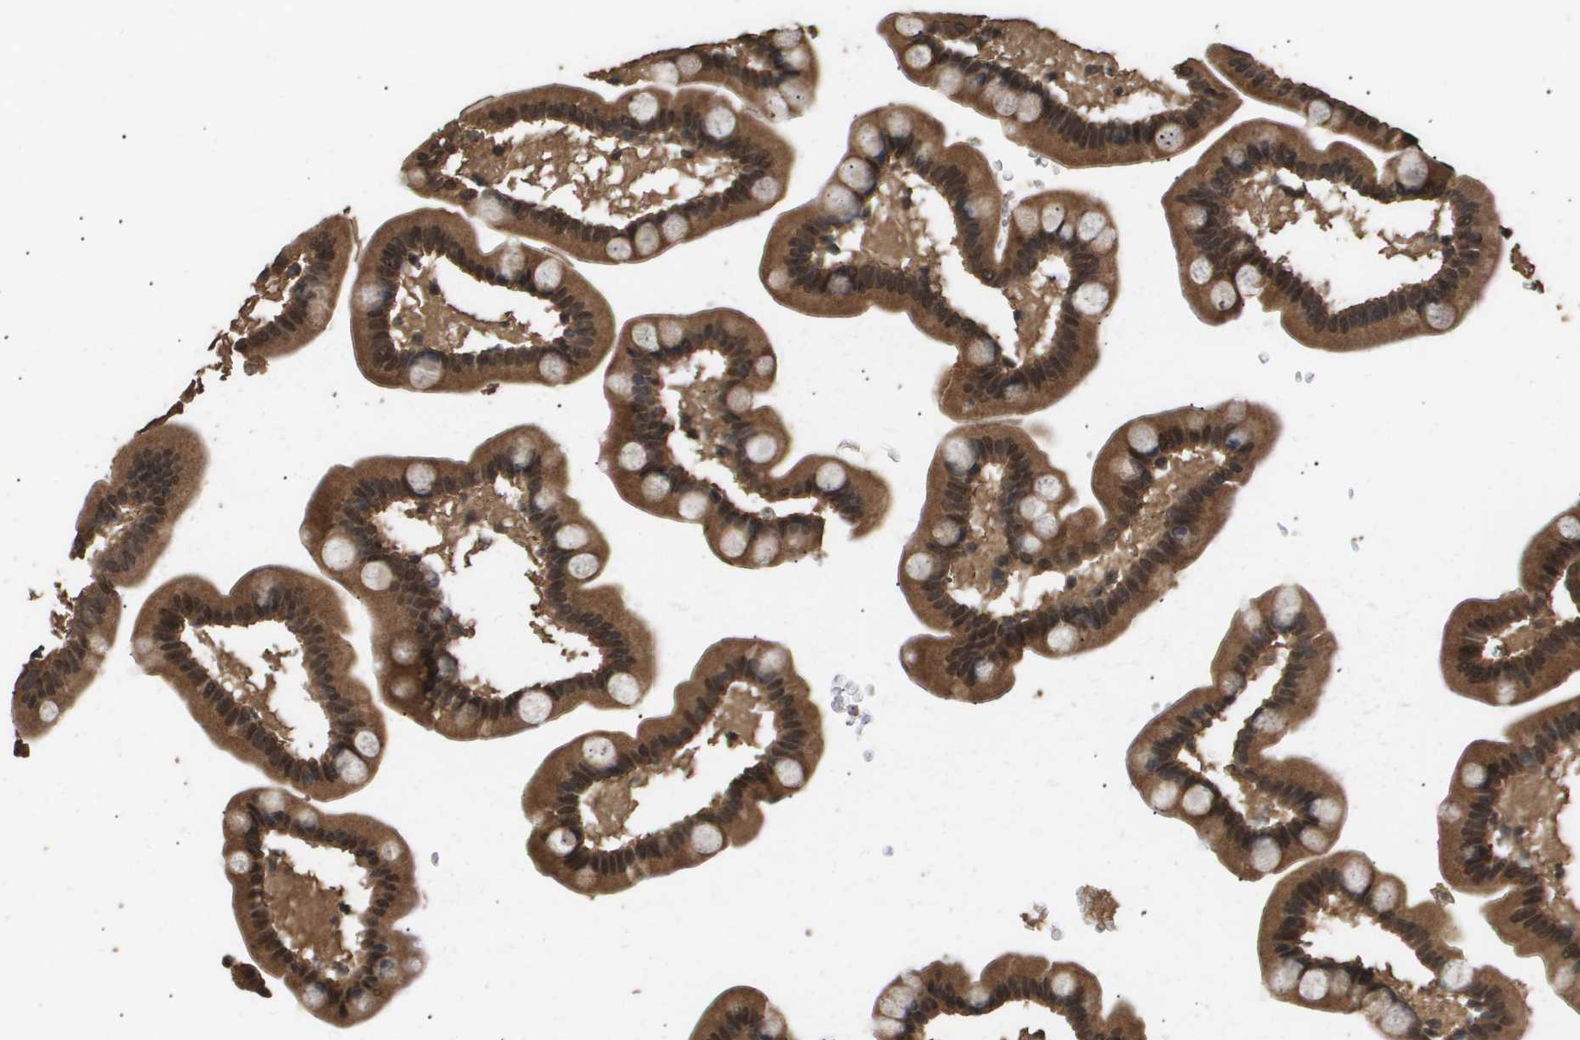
{"staining": {"intensity": "strong", "quantity": ">75%", "location": "cytoplasmic/membranous,nuclear"}, "tissue": "small intestine", "cell_type": "Glandular cells", "image_type": "normal", "snomed": [{"axis": "morphology", "description": "Normal tissue, NOS"}, {"axis": "topography", "description": "Small intestine"}], "caption": "A brown stain shows strong cytoplasmic/membranous,nuclear staining of a protein in glandular cells of unremarkable human small intestine. The staining was performed using DAB (3,3'-diaminobenzidine), with brown indicating positive protein expression. Nuclei are stained blue with hematoxylin.", "gene": "ING1", "patient": {"sex": "female", "age": 58}}